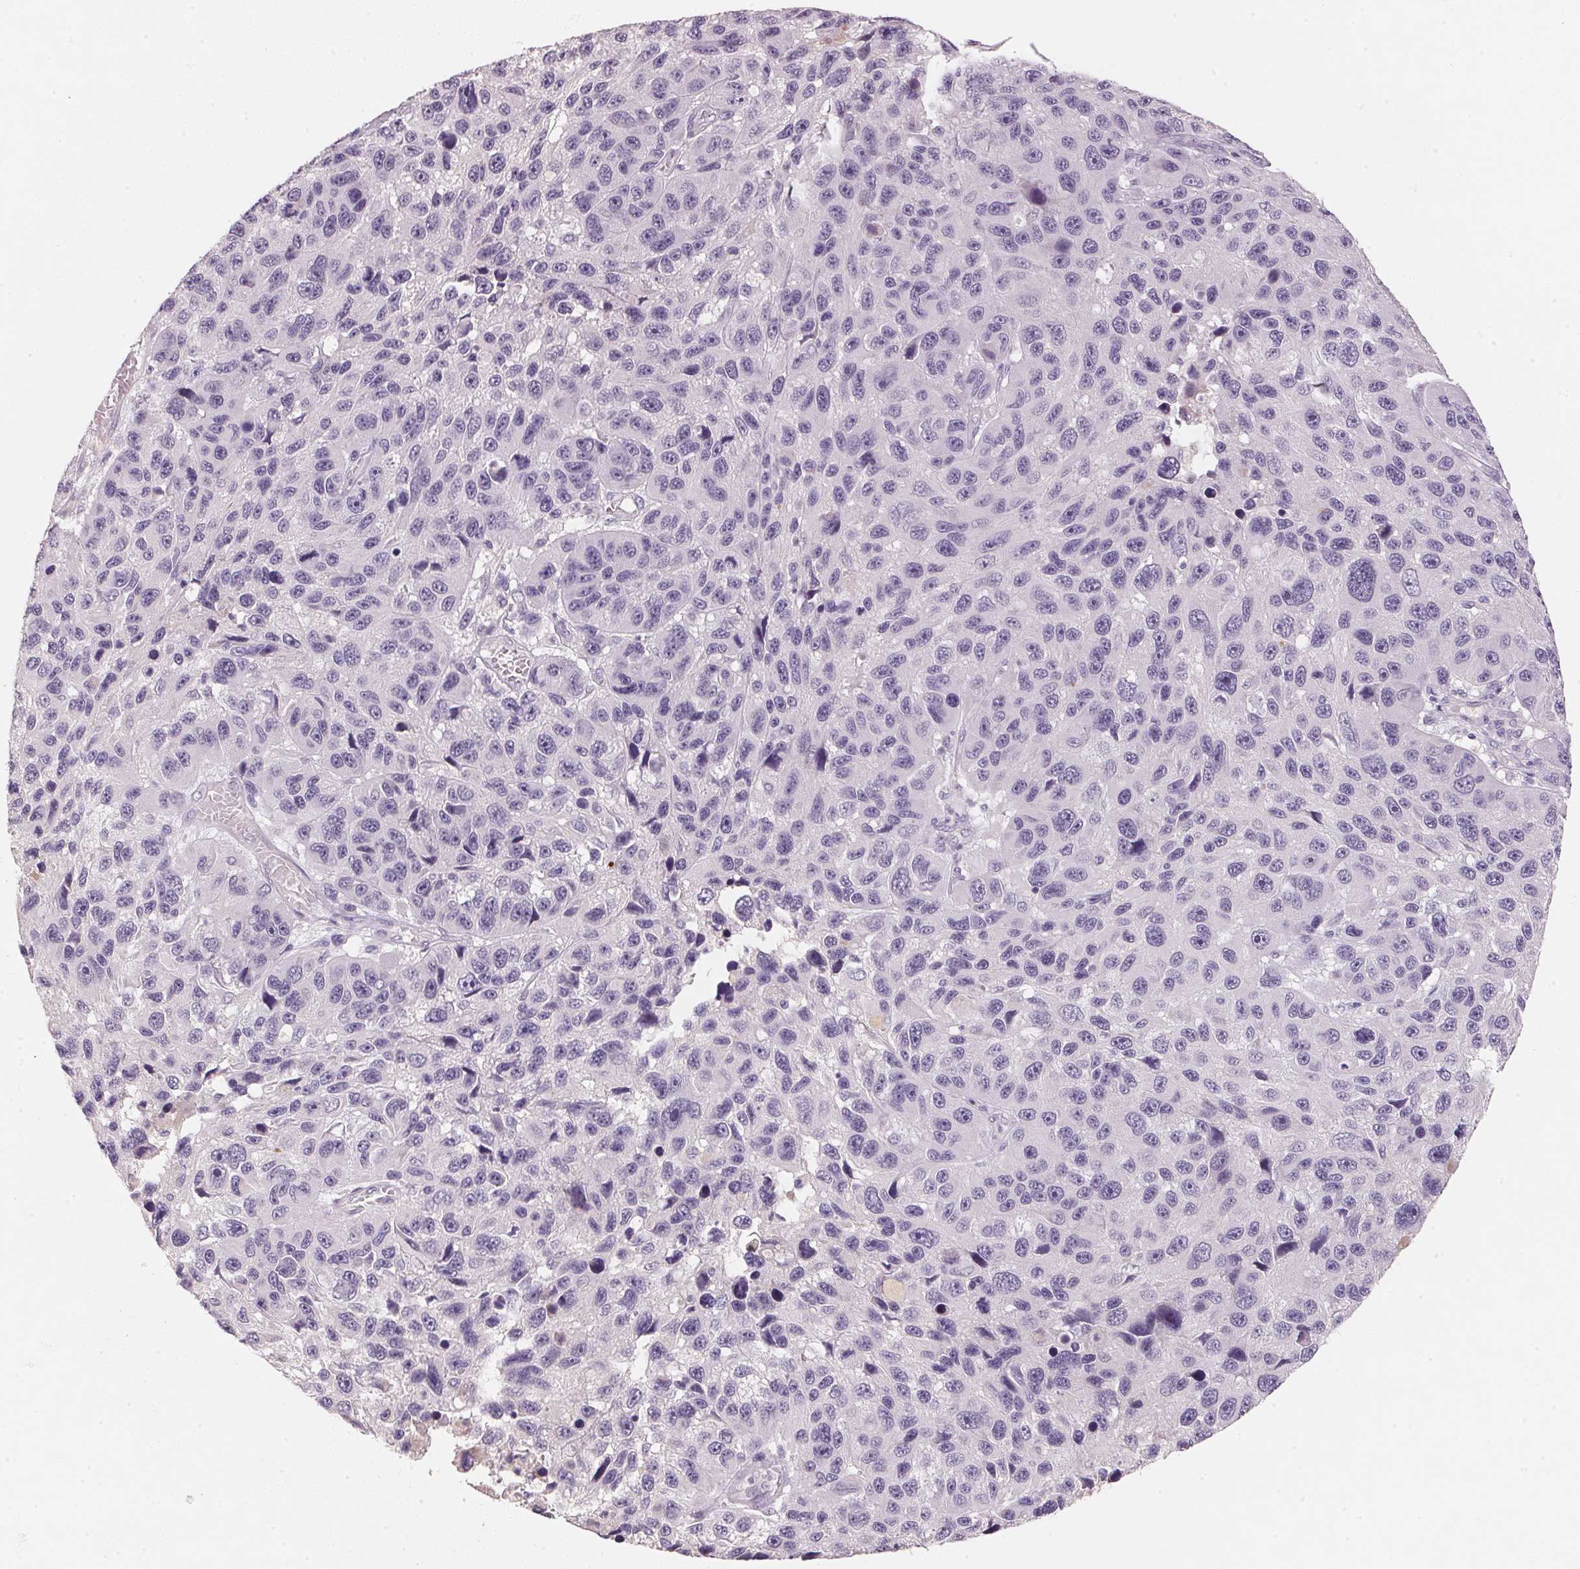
{"staining": {"intensity": "negative", "quantity": "none", "location": "none"}, "tissue": "melanoma", "cell_type": "Tumor cells", "image_type": "cancer", "snomed": [{"axis": "morphology", "description": "Malignant melanoma, NOS"}, {"axis": "topography", "description": "Skin"}], "caption": "Immunohistochemistry (IHC) image of human melanoma stained for a protein (brown), which demonstrates no positivity in tumor cells.", "gene": "CXCL5", "patient": {"sex": "male", "age": 53}}